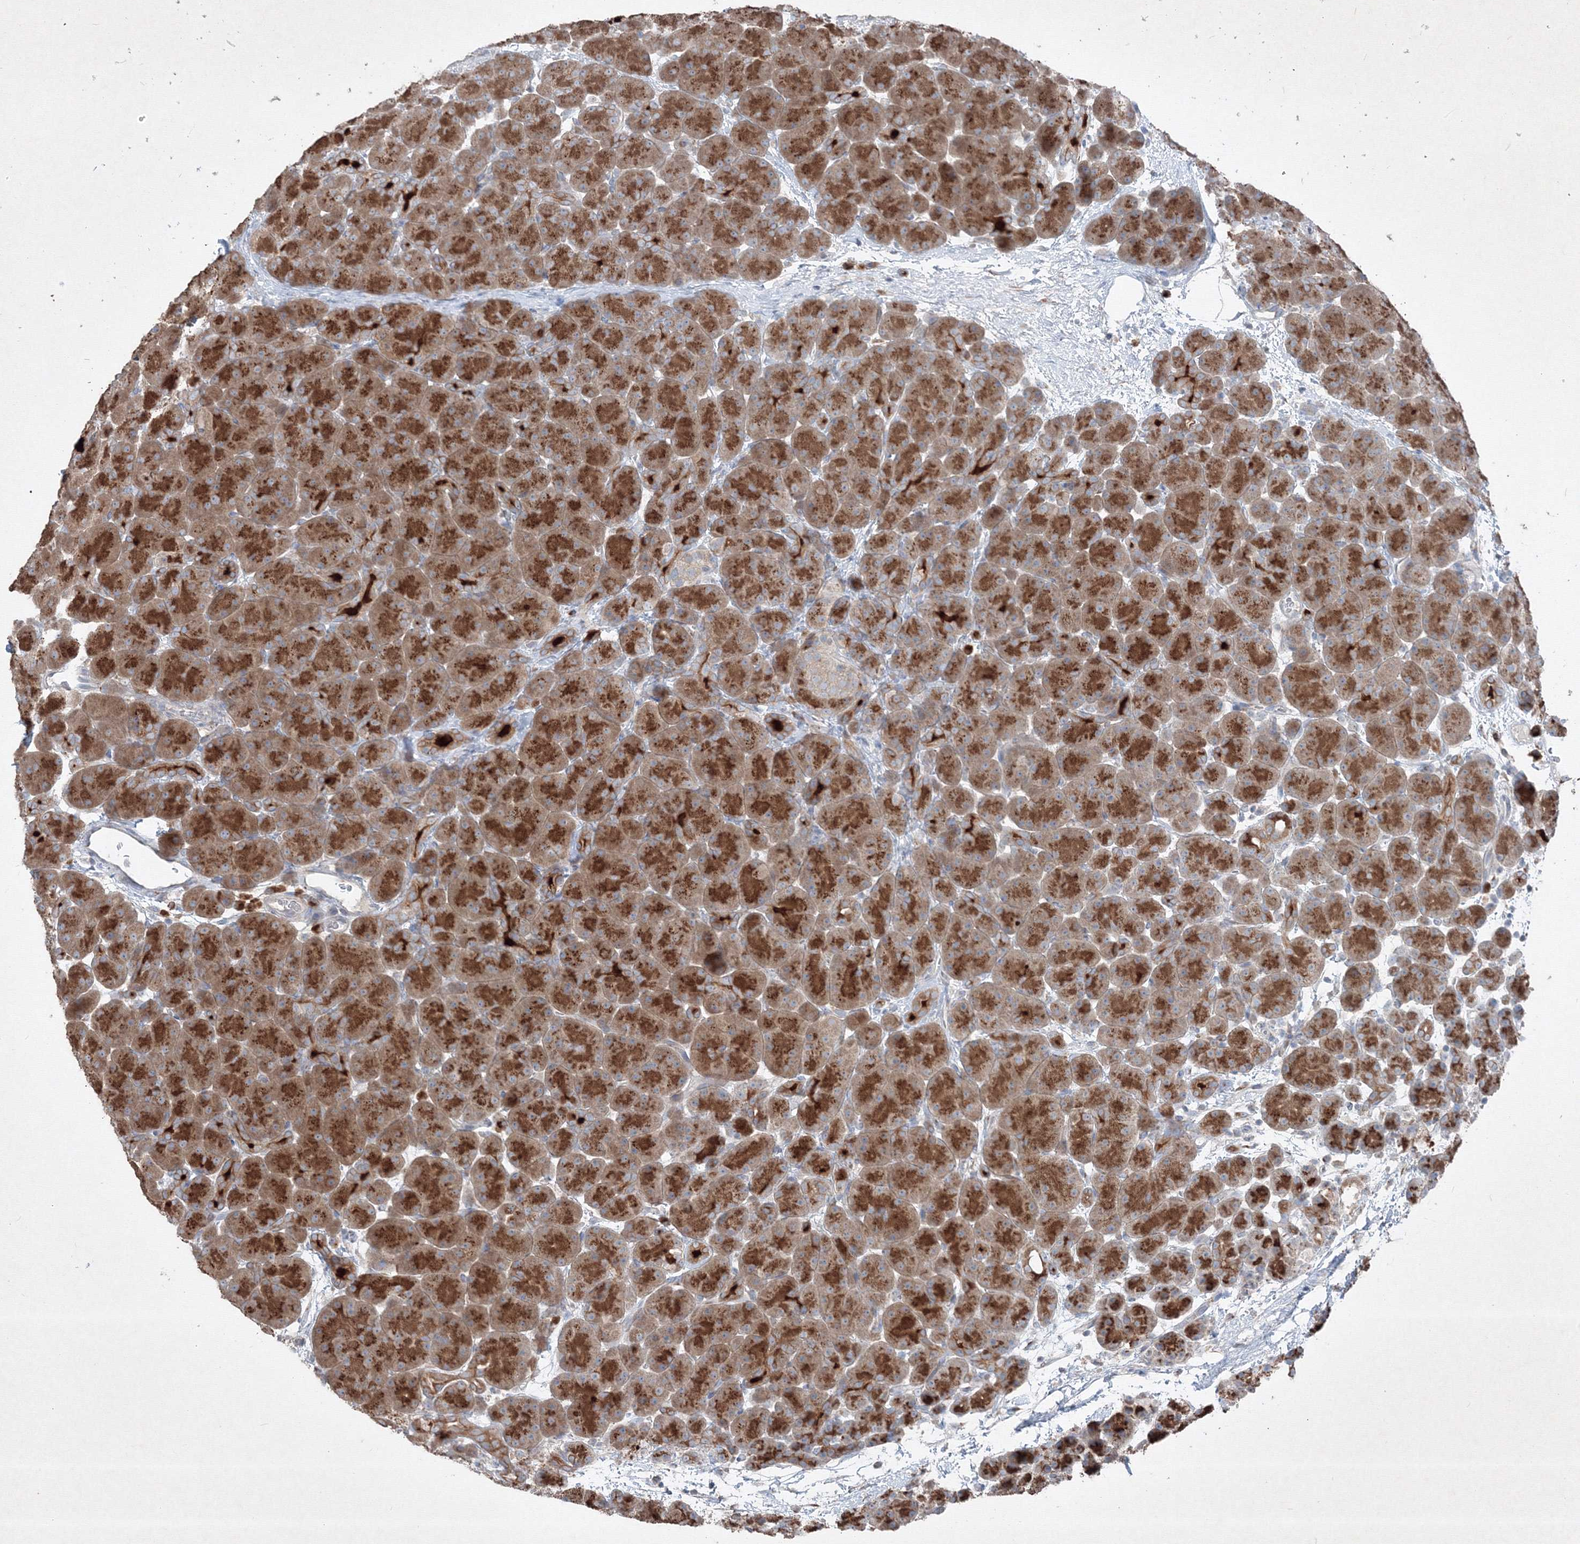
{"staining": {"intensity": "strong", "quantity": ">75%", "location": "cytoplasmic/membranous"}, "tissue": "pancreas", "cell_type": "Exocrine glandular cells", "image_type": "normal", "snomed": [{"axis": "morphology", "description": "Normal tissue, NOS"}, {"axis": "topography", "description": "Pancreas"}], "caption": "This is an image of immunohistochemistry (IHC) staining of benign pancreas, which shows strong expression in the cytoplasmic/membranous of exocrine glandular cells.", "gene": "IFNAR1", "patient": {"sex": "male", "age": 66}}